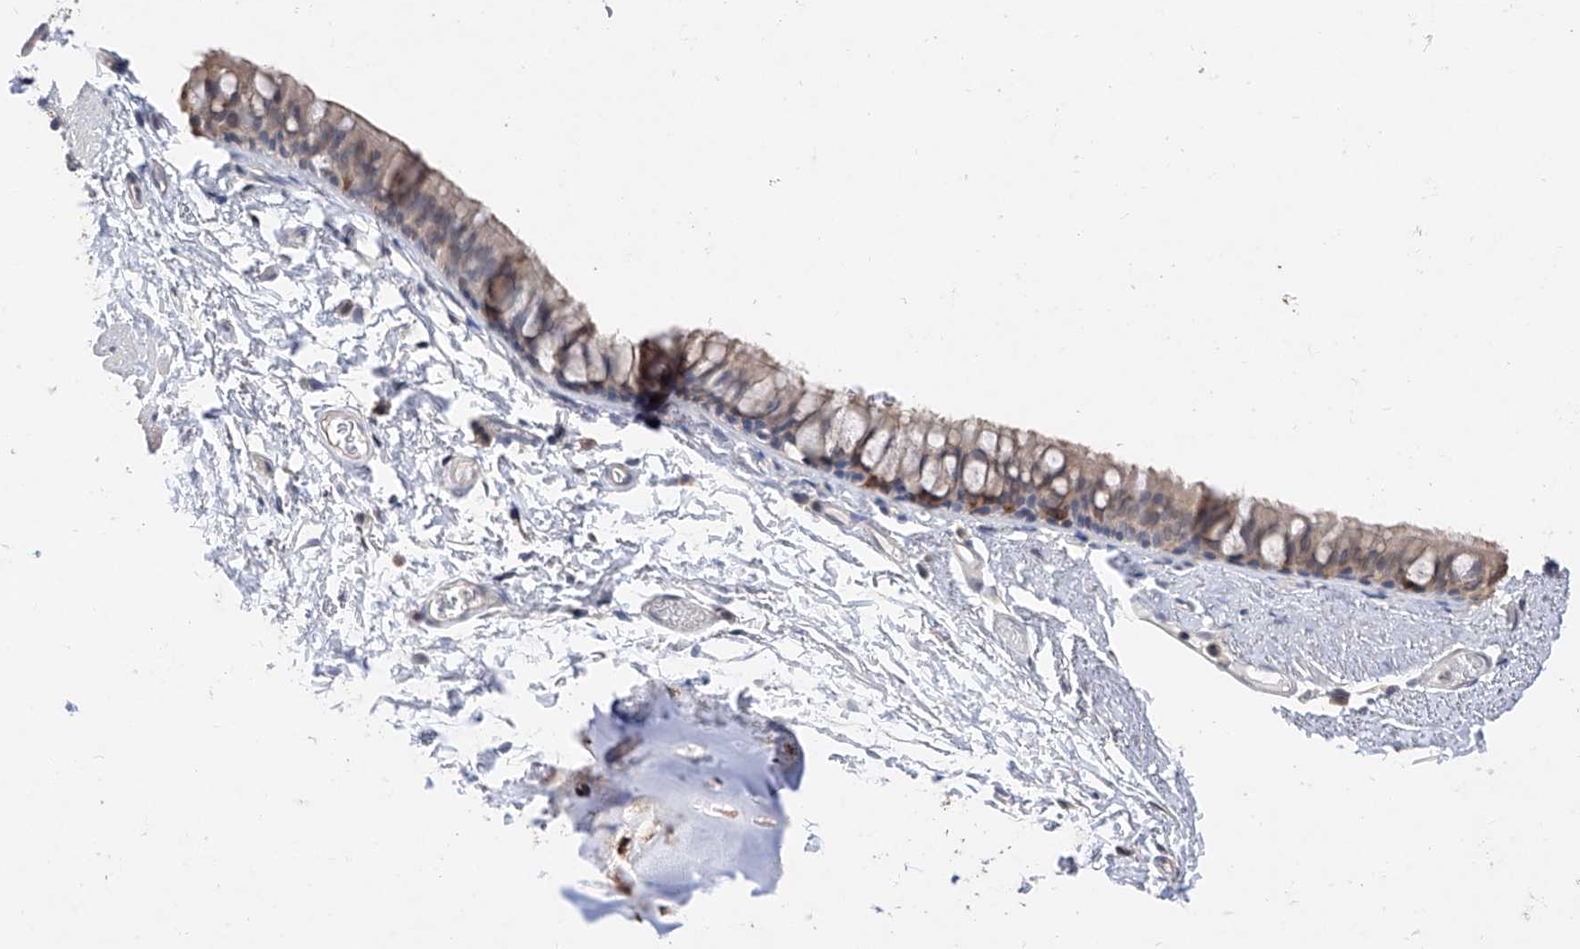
{"staining": {"intensity": "moderate", "quantity": "<25%", "location": "cytoplasmic/membranous"}, "tissue": "bronchus", "cell_type": "Respiratory epithelial cells", "image_type": "normal", "snomed": [{"axis": "morphology", "description": "Normal tissue, NOS"}, {"axis": "topography", "description": "Cartilage tissue"}, {"axis": "topography", "description": "Bronchus"}], "caption": "This histopathology image displays immunohistochemistry staining of unremarkable bronchus, with low moderate cytoplasmic/membranous staining in about <25% of respiratory epithelial cells.", "gene": "FUCA2", "patient": {"sex": "female", "age": 73}}